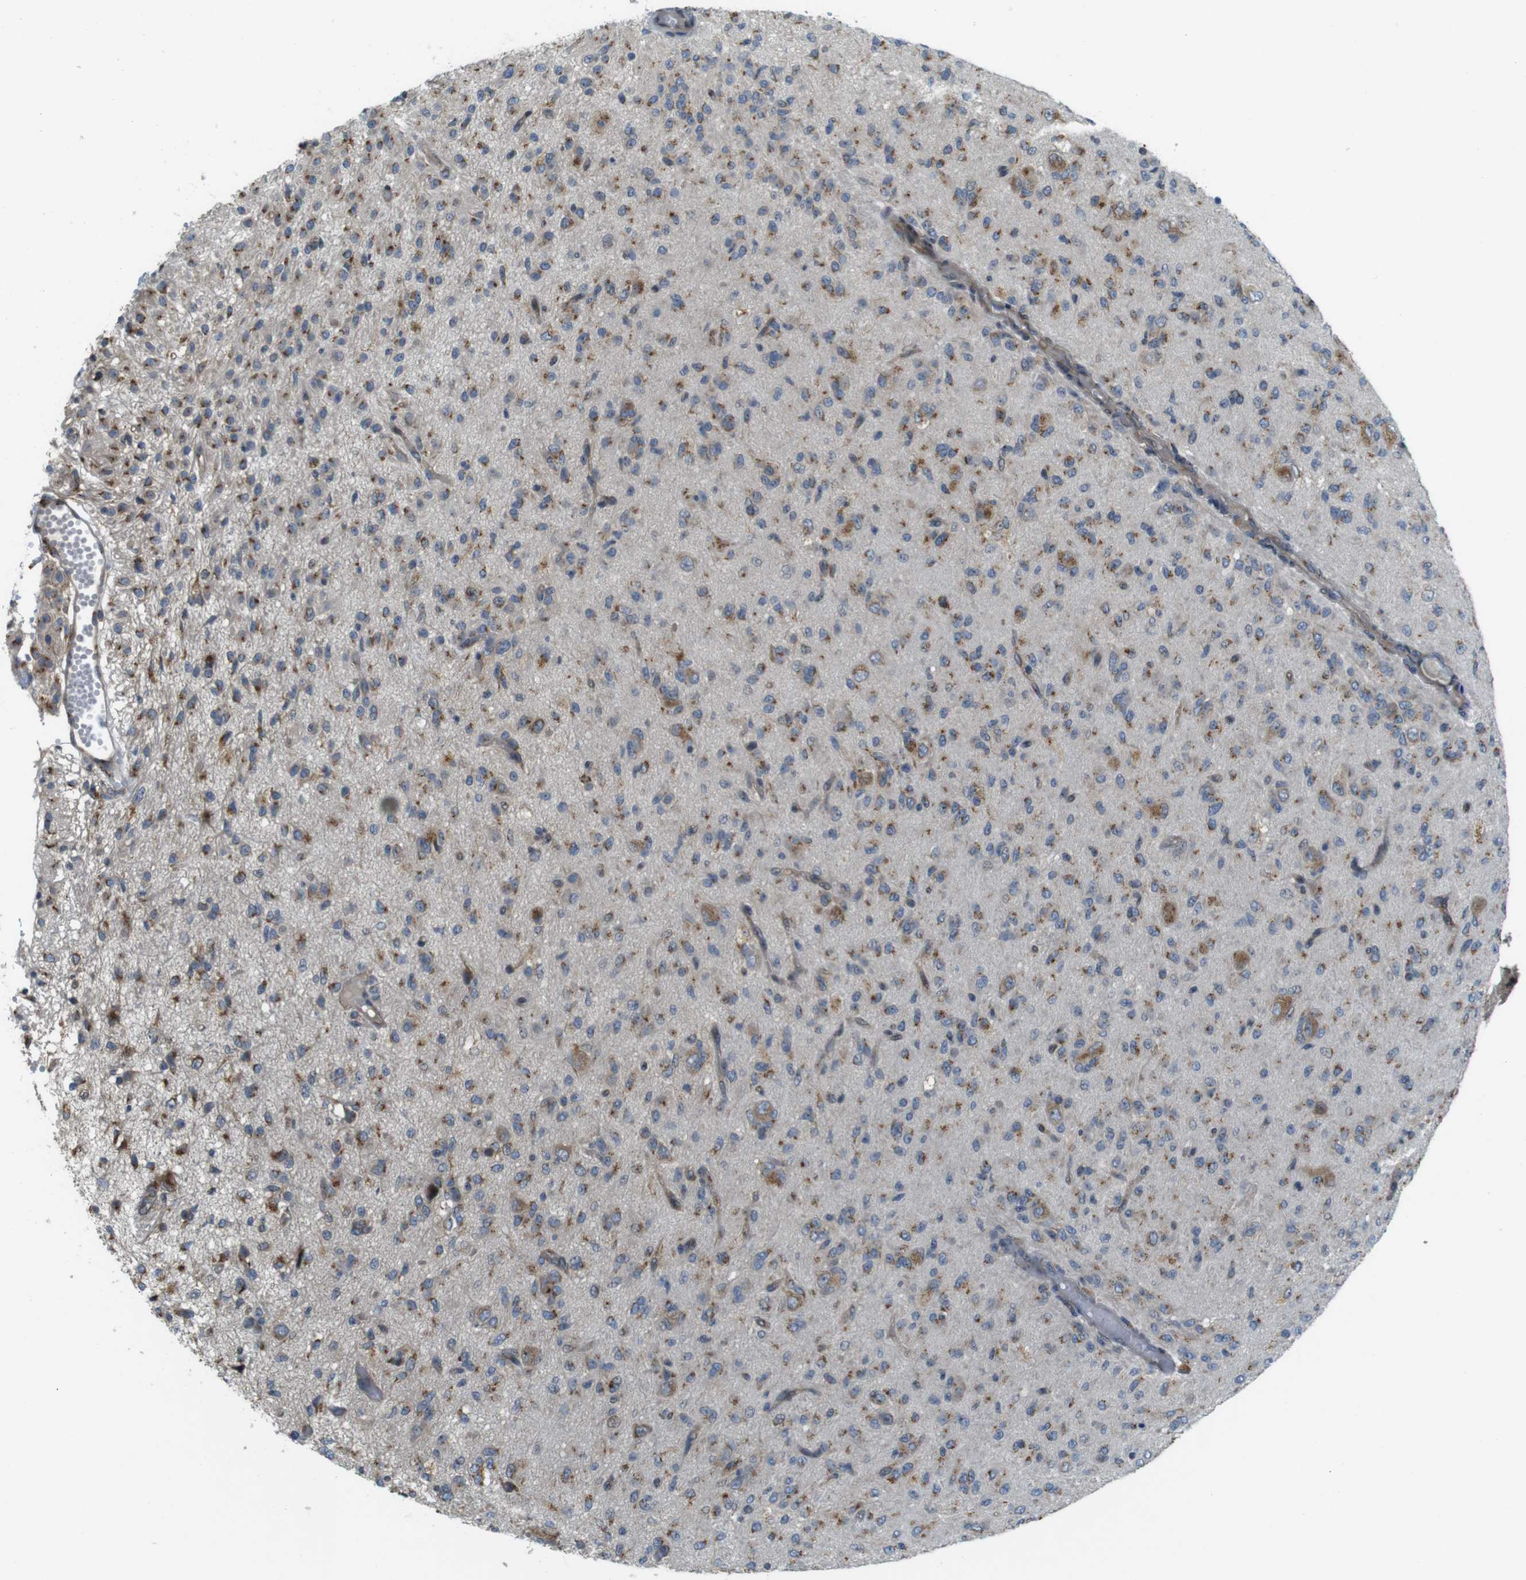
{"staining": {"intensity": "moderate", "quantity": "25%-75%", "location": "cytoplasmic/membranous"}, "tissue": "glioma", "cell_type": "Tumor cells", "image_type": "cancer", "snomed": [{"axis": "morphology", "description": "Glioma, malignant, High grade"}, {"axis": "topography", "description": "Brain"}], "caption": "A brown stain highlights moderate cytoplasmic/membranous positivity of a protein in human glioma tumor cells. The staining is performed using DAB (3,3'-diaminobenzidine) brown chromogen to label protein expression. The nuclei are counter-stained blue using hematoxylin.", "gene": "TMEM143", "patient": {"sex": "female", "age": 59}}